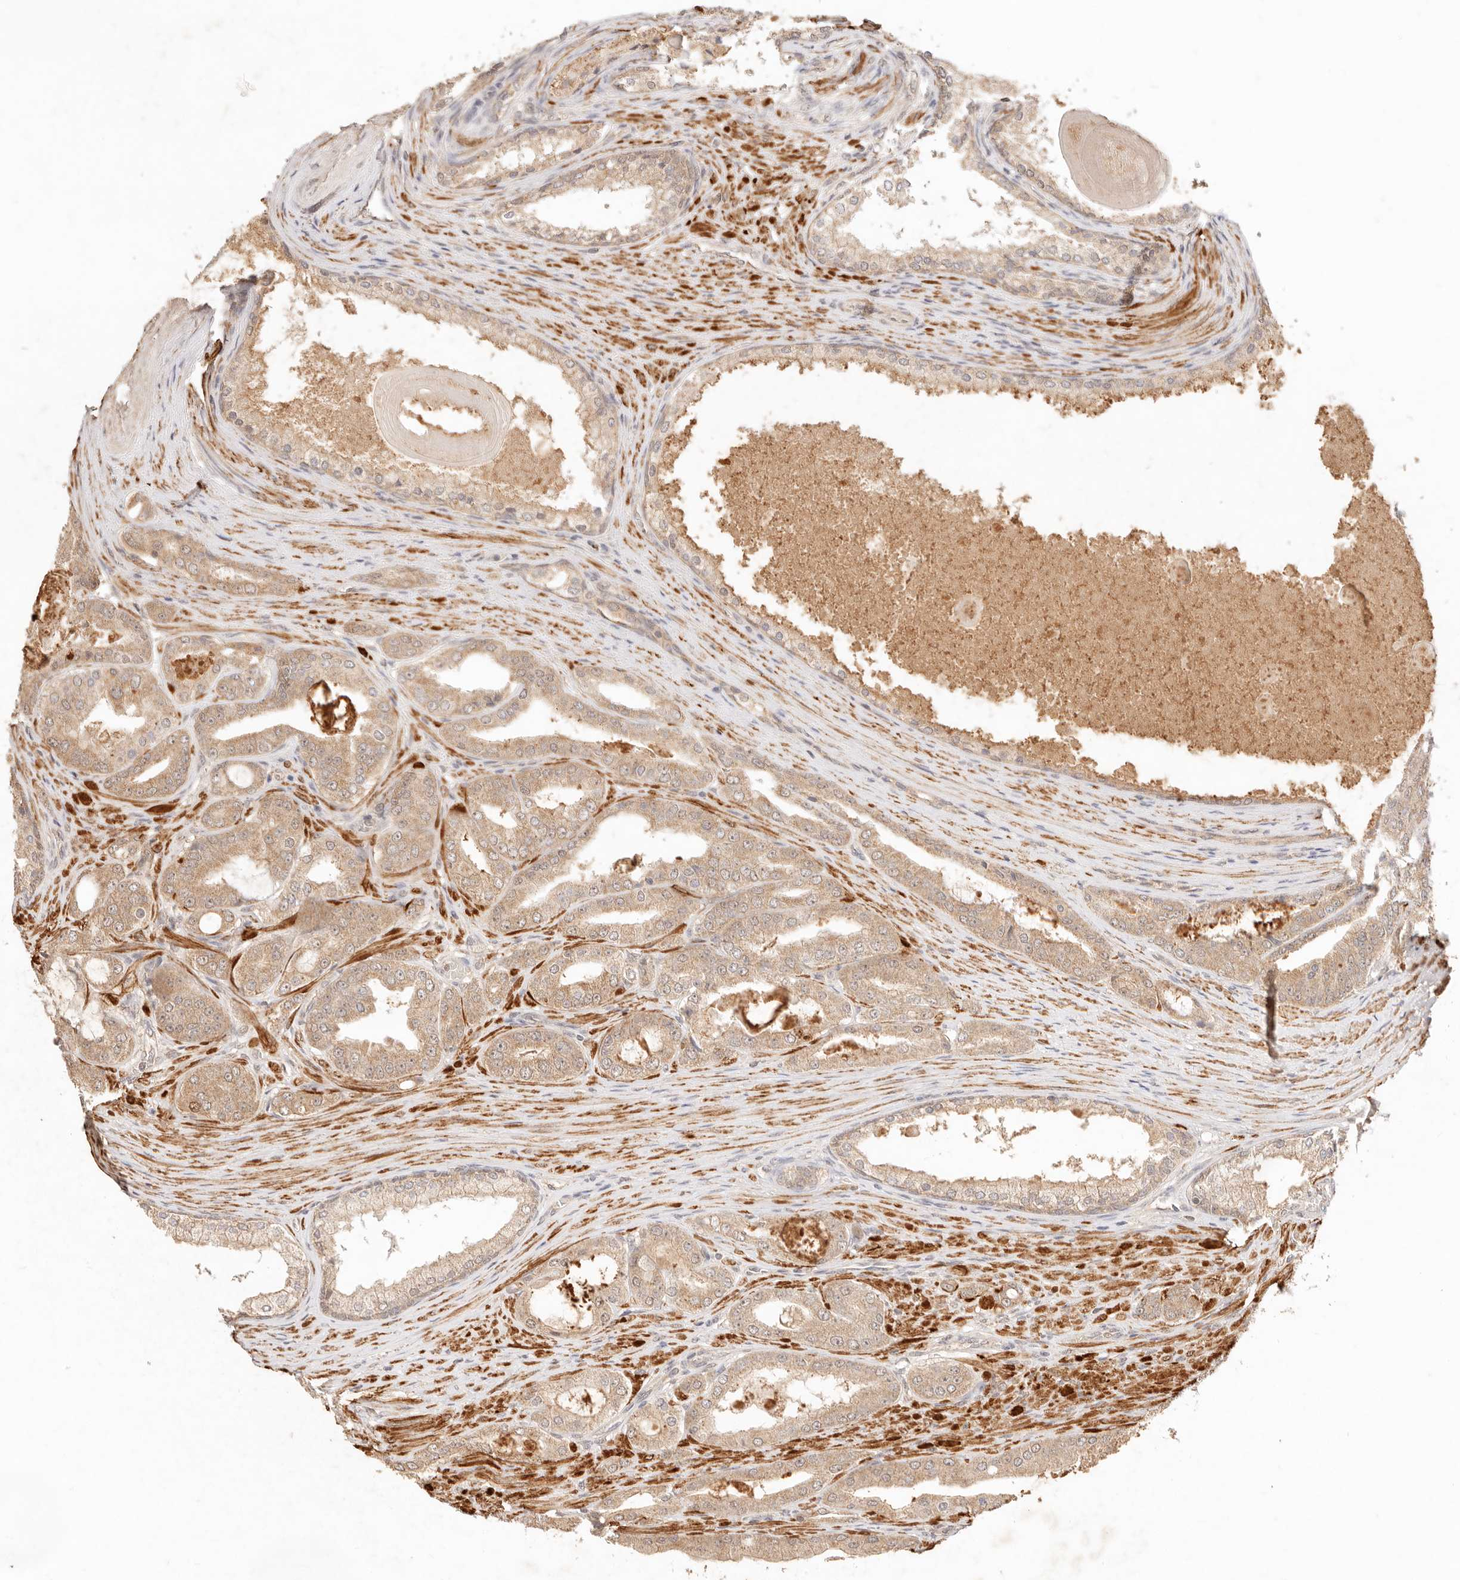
{"staining": {"intensity": "moderate", "quantity": ">75%", "location": "cytoplasmic/membranous"}, "tissue": "prostate cancer", "cell_type": "Tumor cells", "image_type": "cancer", "snomed": [{"axis": "morphology", "description": "Adenocarcinoma, High grade"}, {"axis": "topography", "description": "Prostate"}], "caption": "The immunohistochemical stain shows moderate cytoplasmic/membranous expression in tumor cells of adenocarcinoma (high-grade) (prostate) tissue. (IHC, brightfield microscopy, high magnification).", "gene": "TRIM11", "patient": {"sex": "male", "age": 60}}